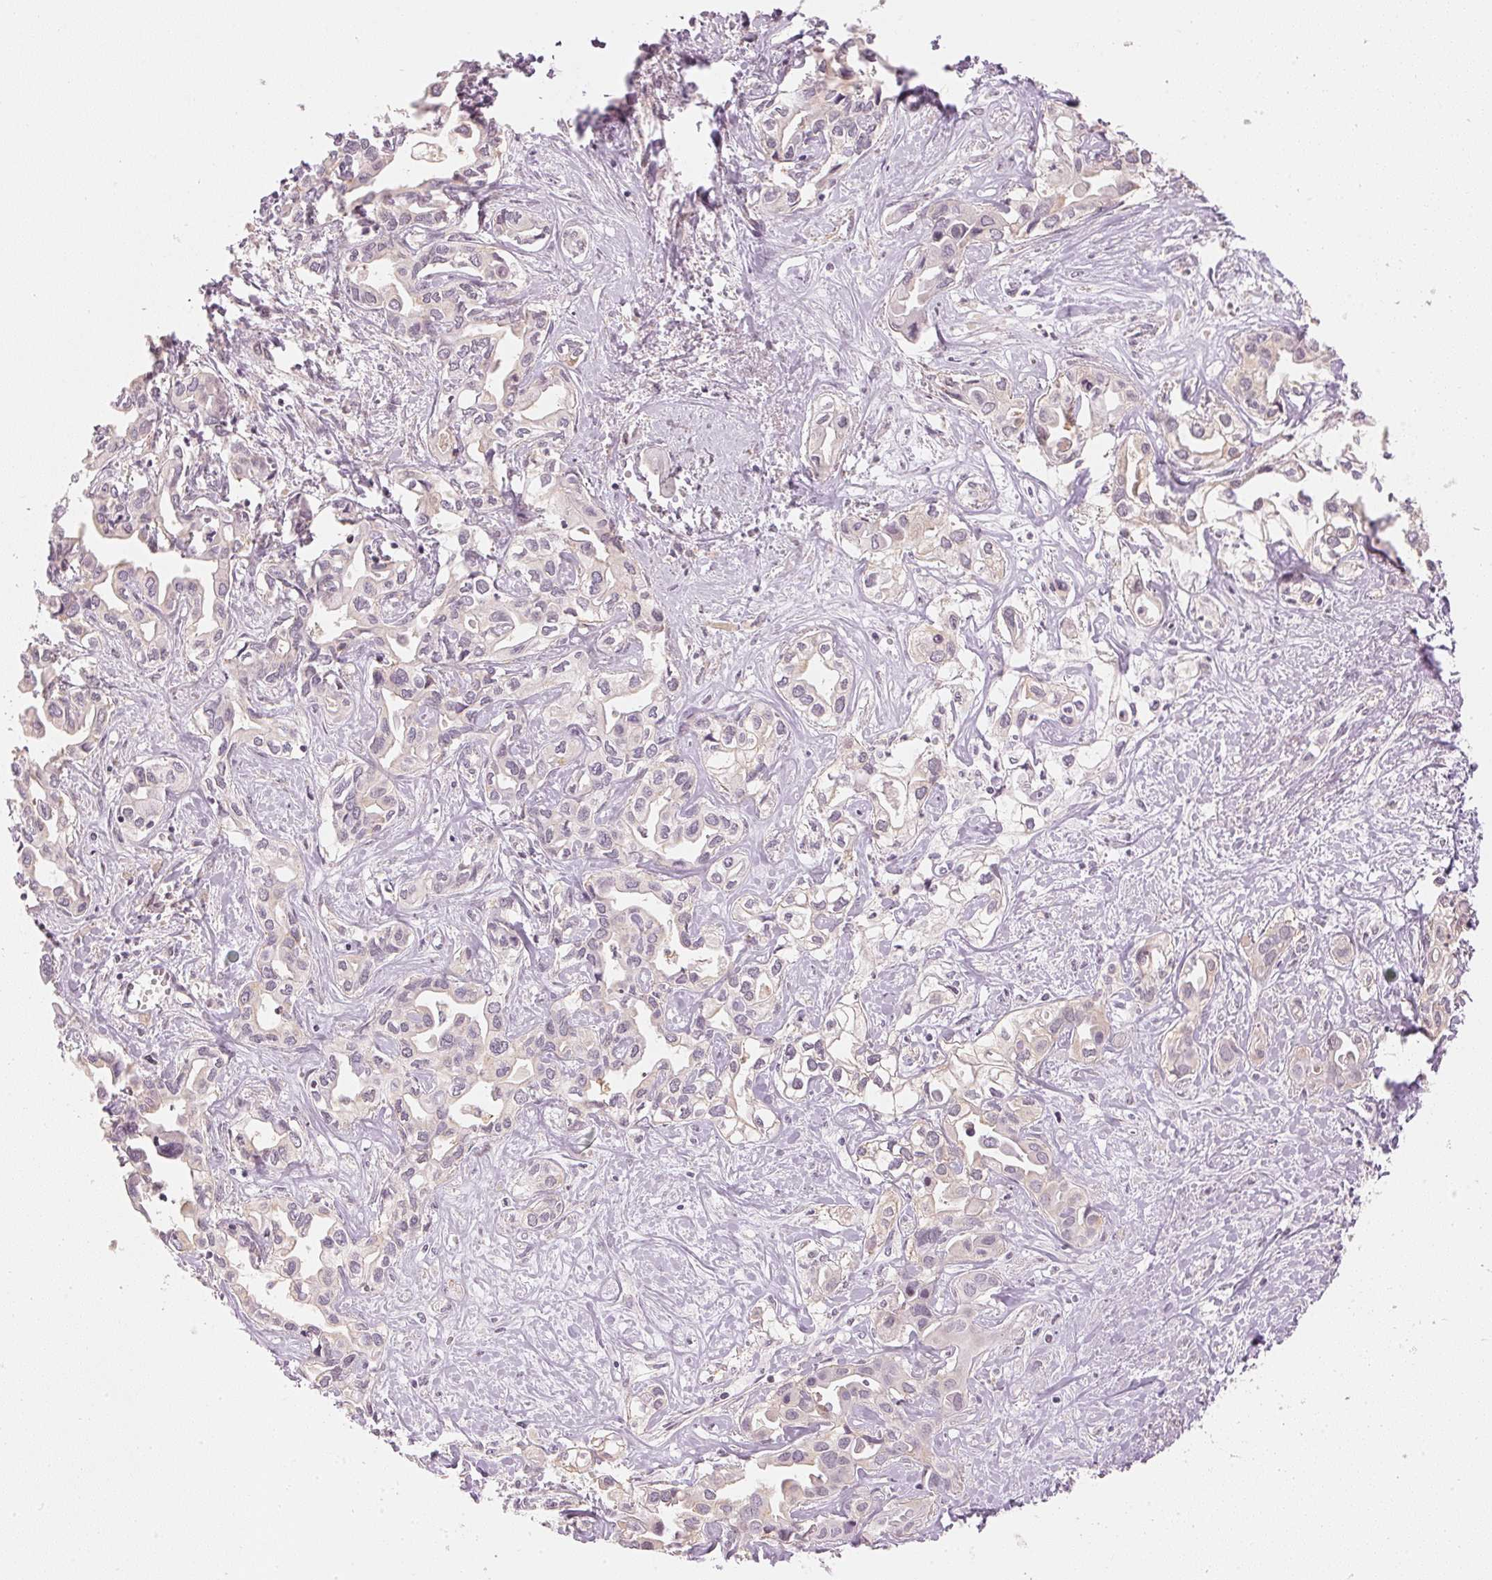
{"staining": {"intensity": "negative", "quantity": "none", "location": "none"}, "tissue": "liver cancer", "cell_type": "Tumor cells", "image_type": "cancer", "snomed": [{"axis": "morphology", "description": "Cholangiocarcinoma"}, {"axis": "topography", "description": "Liver"}], "caption": "The histopathology image displays no significant positivity in tumor cells of cholangiocarcinoma (liver).", "gene": "KPRP", "patient": {"sex": "female", "age": 64}}